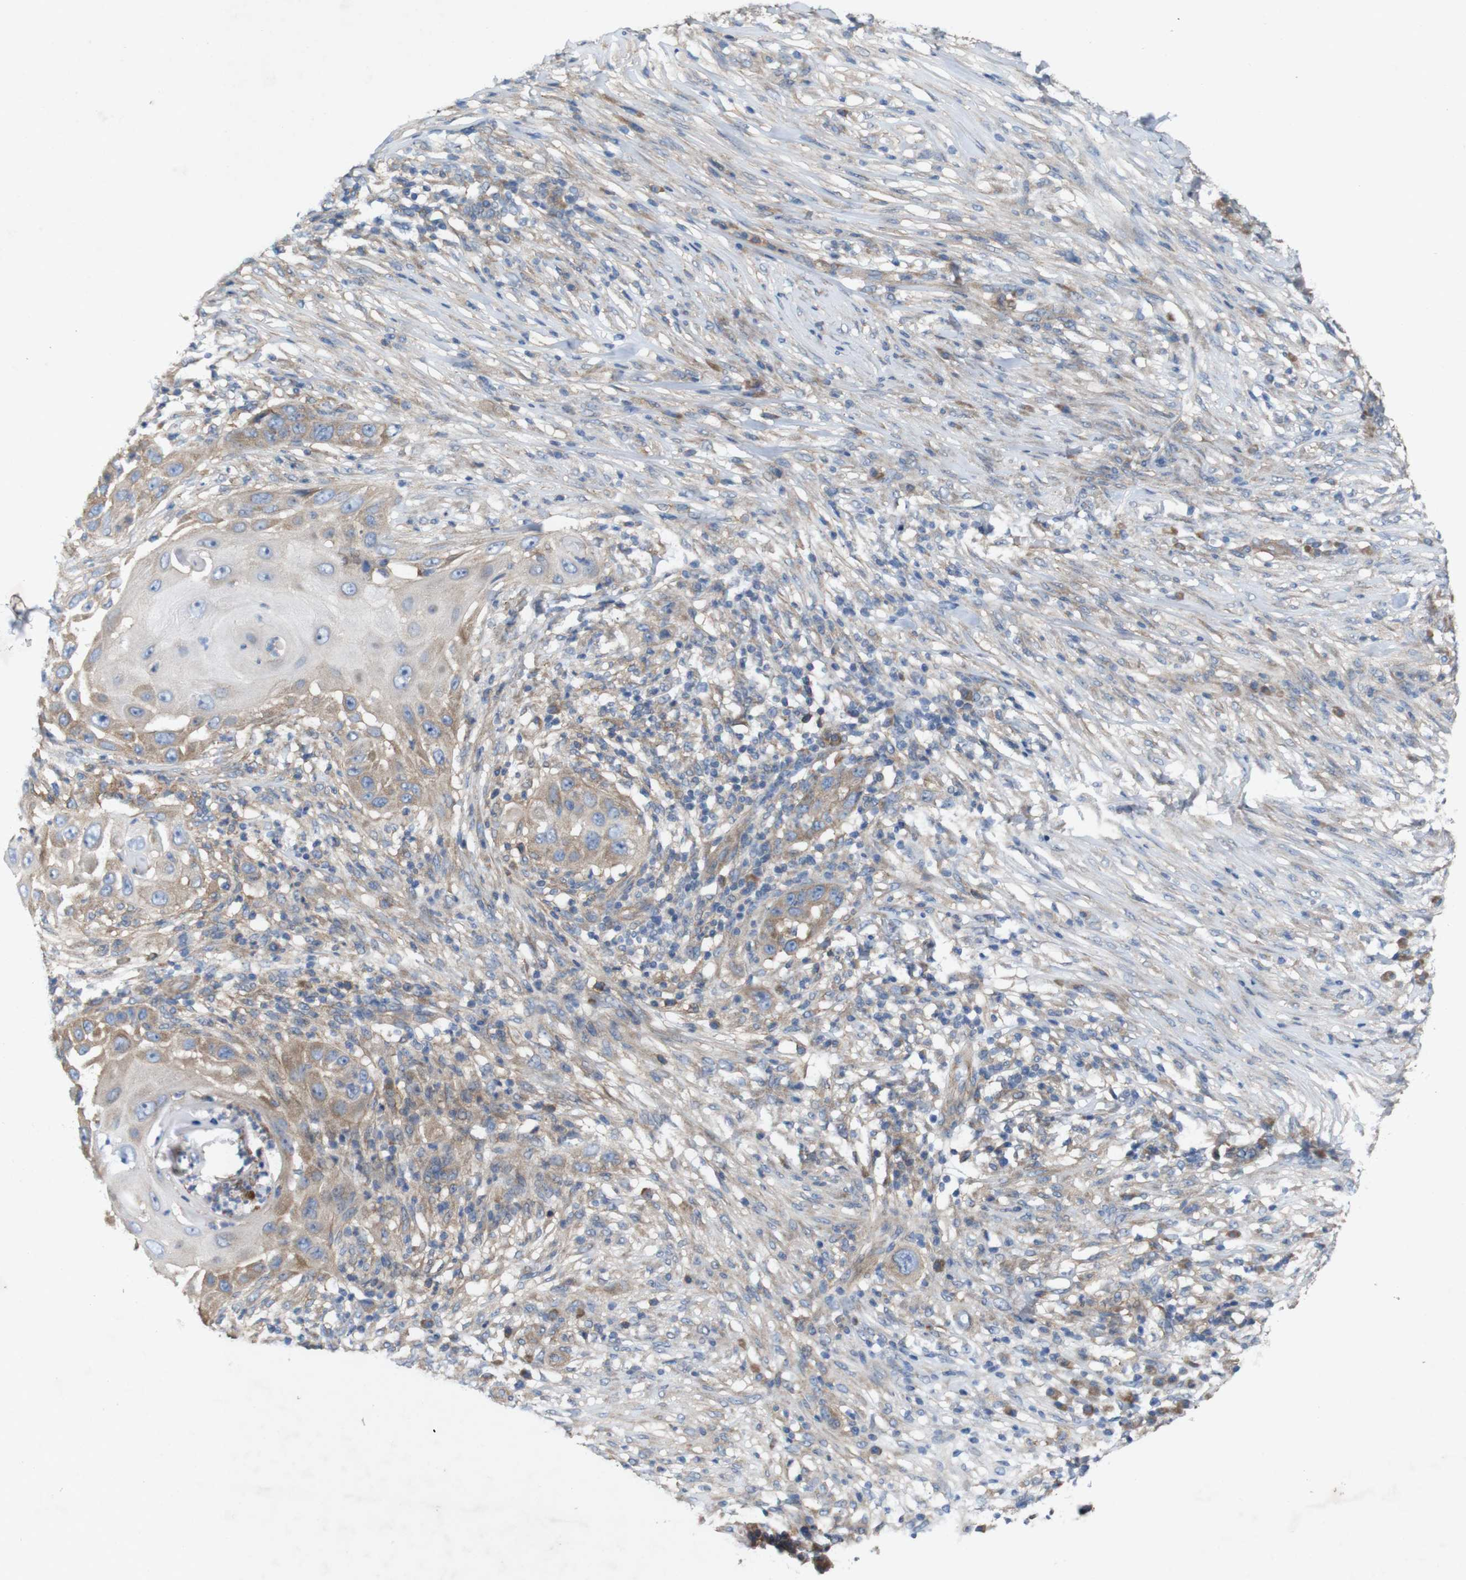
{"staining": {"intensity": "weak", "quantity": ">75%", "location": "cytoplasmic/membranous"}, "tissue": "skin cancer", "cell_type": "Tumor cells", "image_type": "cancer", "snomed": [{"axis": "morphology", "description": "Squamous cell carcinoma, NOS"}, {"axis": "topography", "description": "Skin"}], "caption": "Approximately >75% of tumor cells in squamous cell carcinoma (skin) demonstrate weak cytoplasmic/membranous protein positivity as visualized by brown immunohistochemical staining.", "gene": "SIGLEC8", "patient": {"sex": "female", "age": 44}}